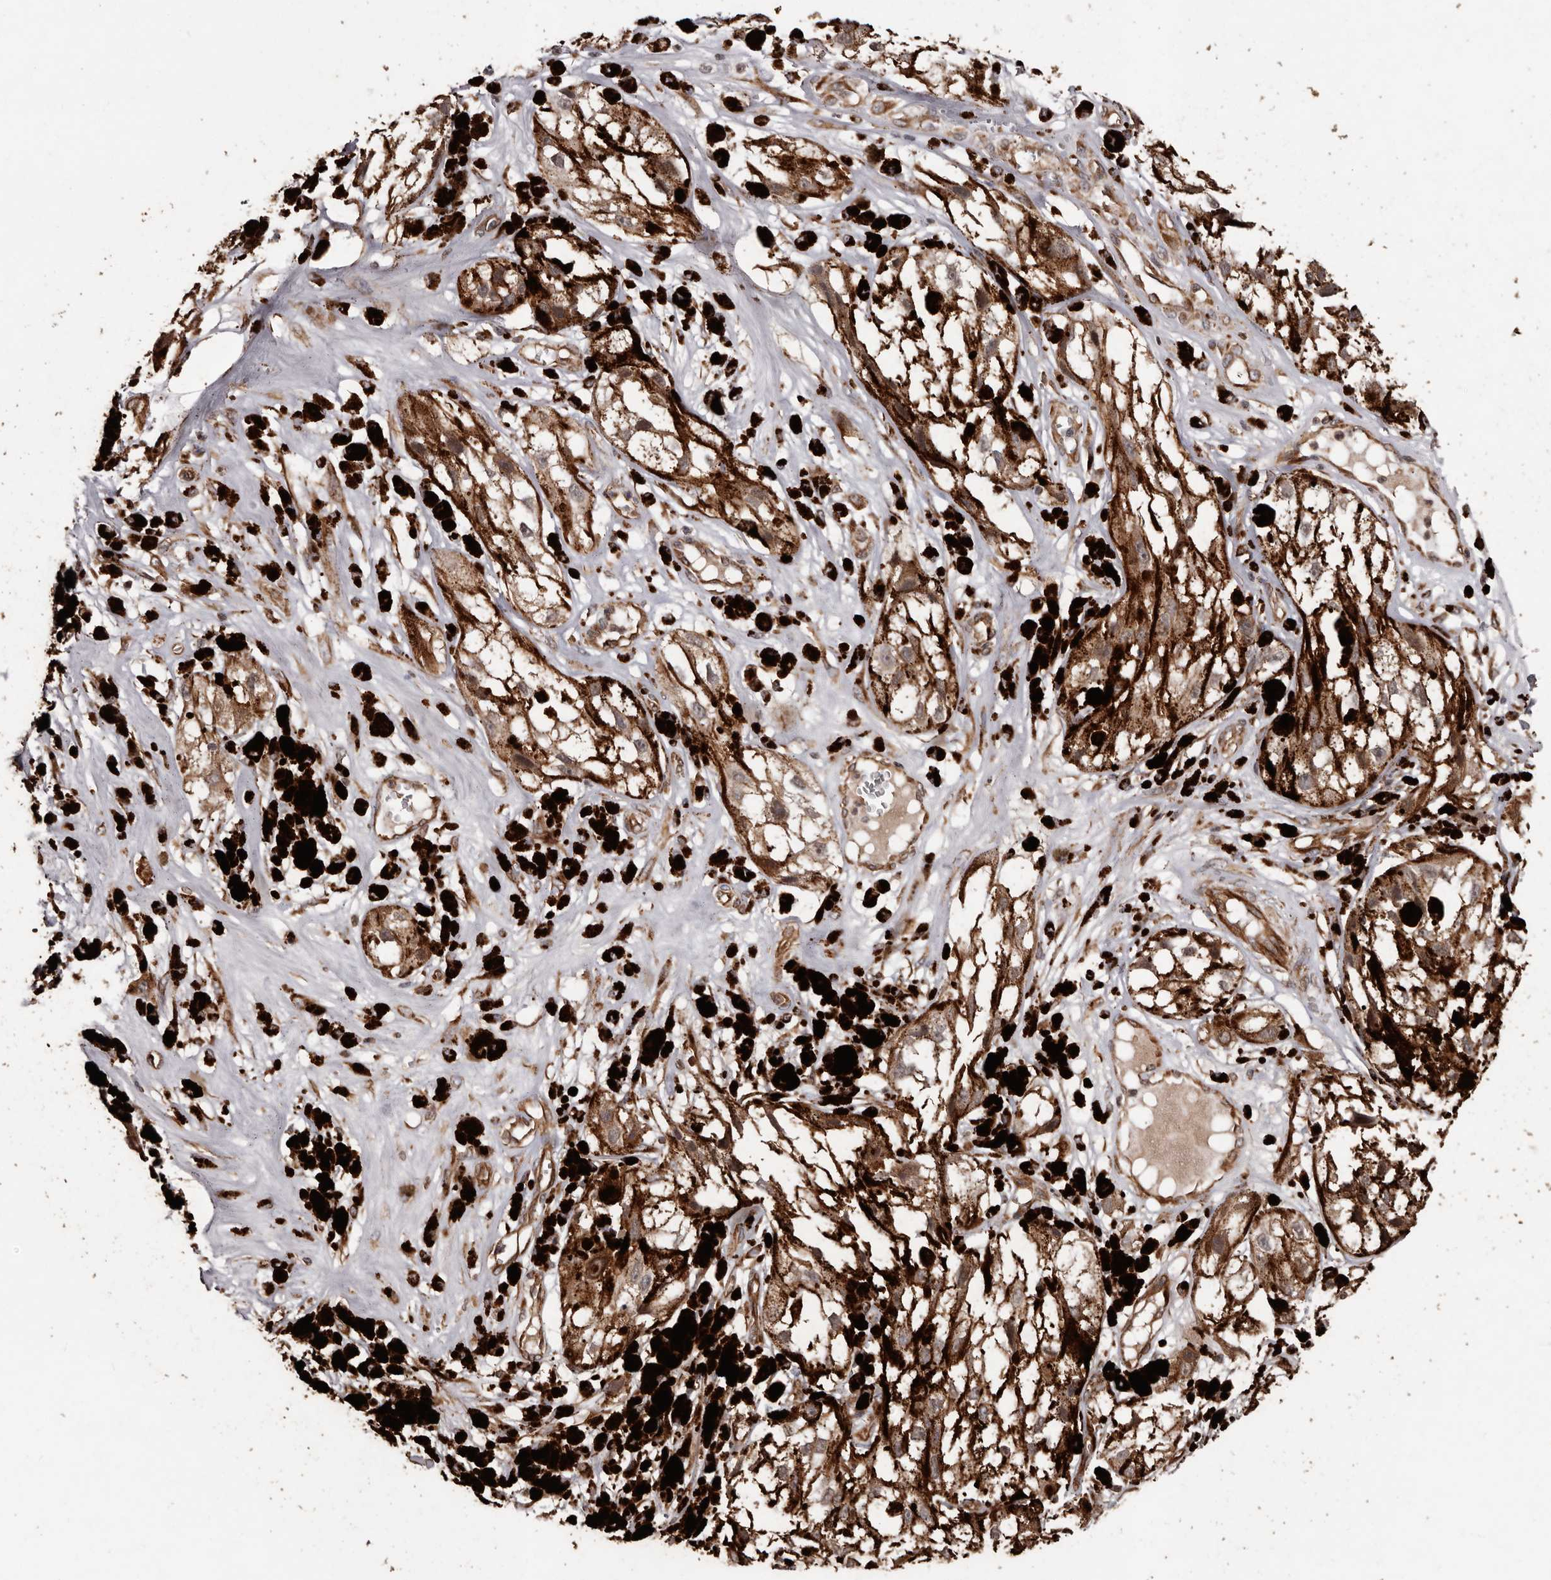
{"staining": {"intensity": "strong", "quantity": ">75%", "location": "cytoplasmic/membranous"}, "tissue": "melanoma", "cell_type": "Tumor cells", "image_type": "cancer", "snomed": [{"axis": "morphology", "description": "Malignant melanoma, NOS"}, {"axis": "topography", "description": "Skin"}], "caption": "Immunohistochemistry (IHC) histopathology image of melanoma stained for a protein (brown), which shows high levels of strong cytoplasmic/membranous expression in approximately >75% of tumor cells.", "gene": "BRAT1", "patient": {"sex": "male", "age": 88}}